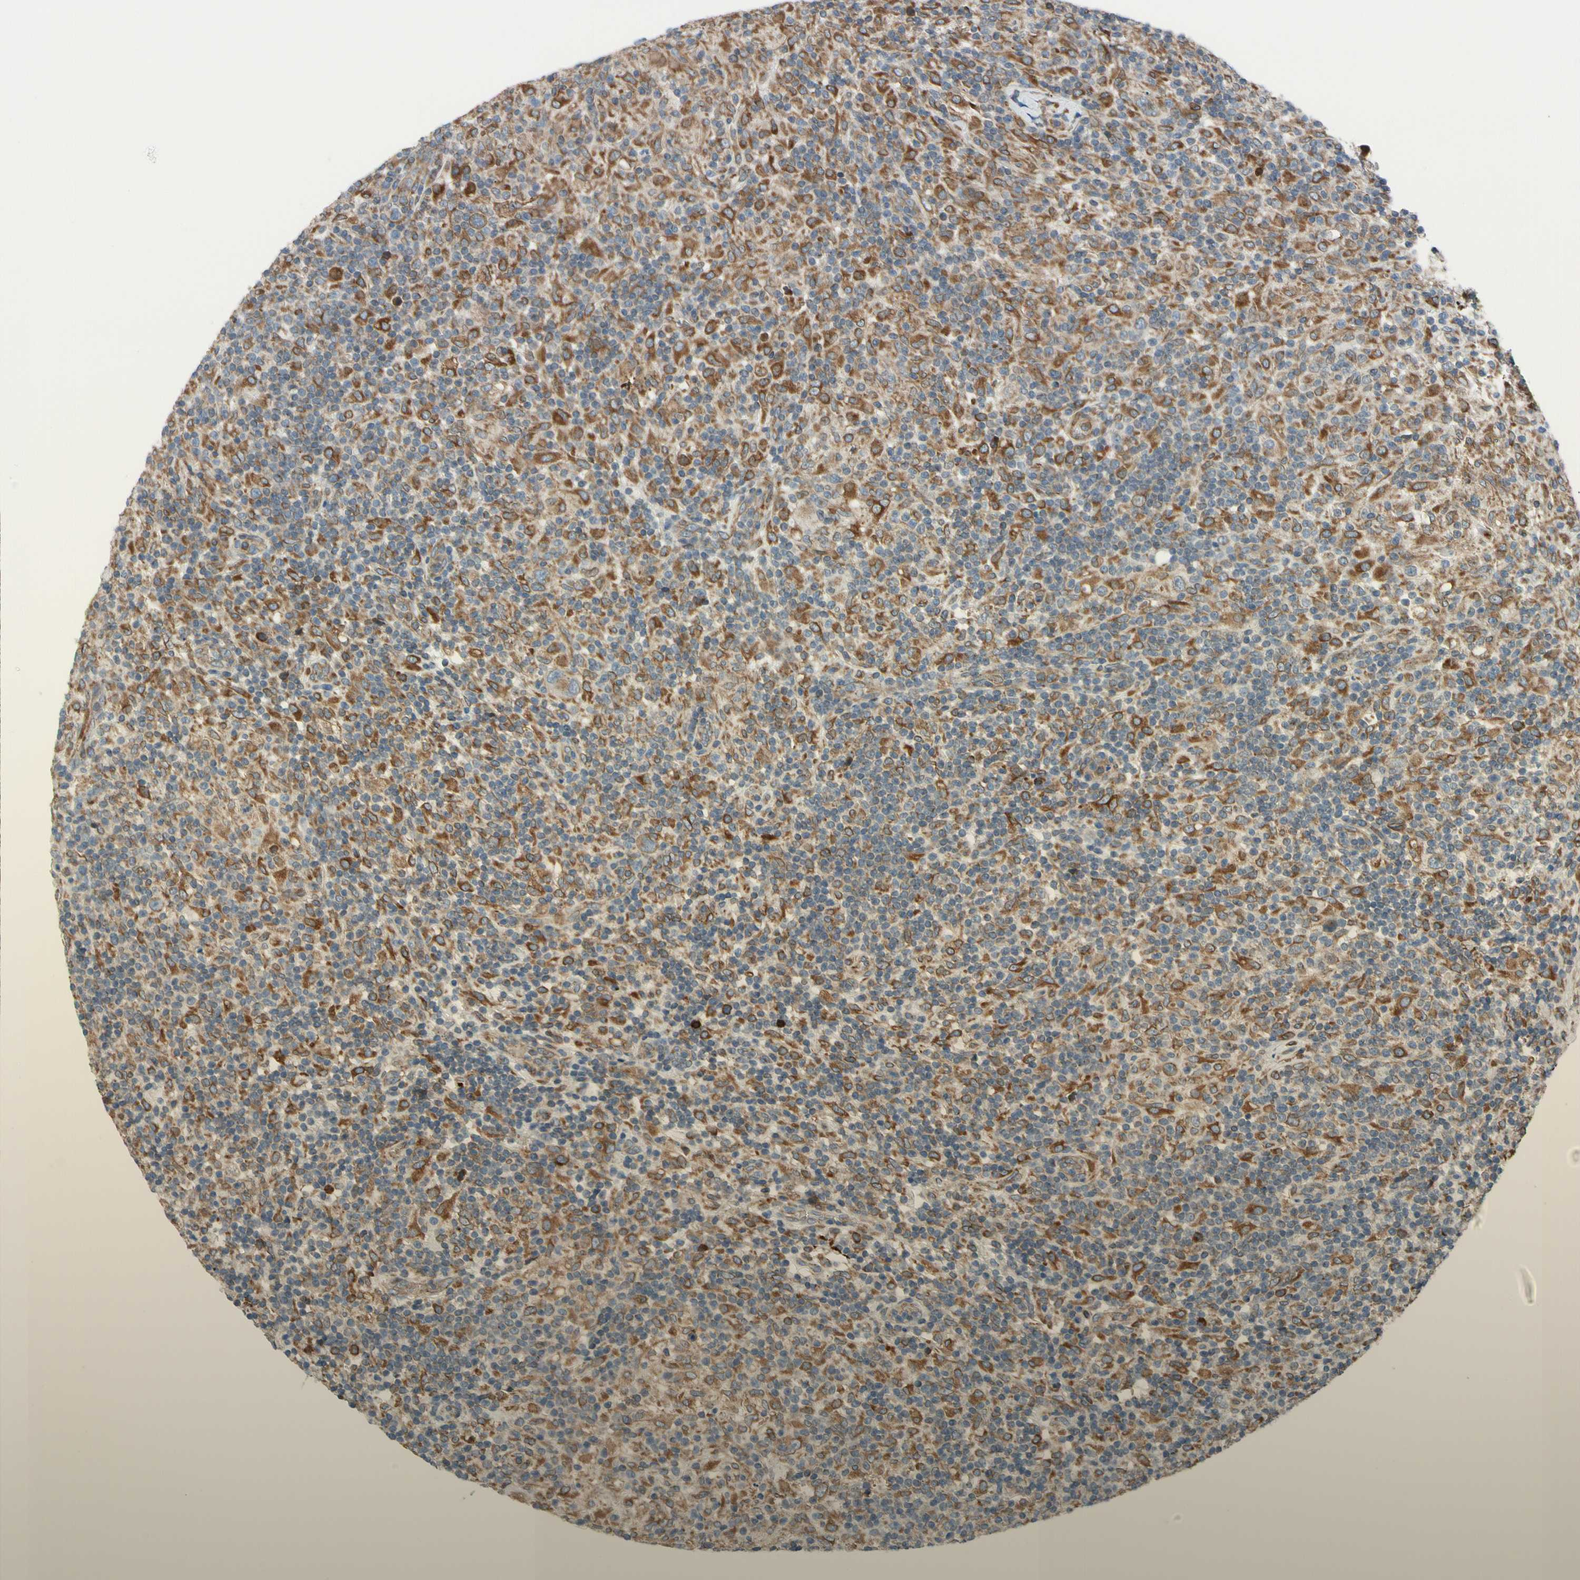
{"staining": {"intensity": "moderate", "quantity": ">75%", "location": "cytoplasmic/membranous"}, "tissue": "lymphoma", "cell_type": "Tumor cells", "image_type": "cancer", "snomed": [{"axis": "morphology", "description": "Hodgkin's disease, NOS"}, {"axis": "topography", "description": "Lymph node"}], "caption": "The immunohistochemical stain labels moderate cytoplasmic/membranous staining in tumor cells of Hodgkin's disease tissue.", "gene": "CLCC1", "patient": {"sex": "male", "age": 70}}